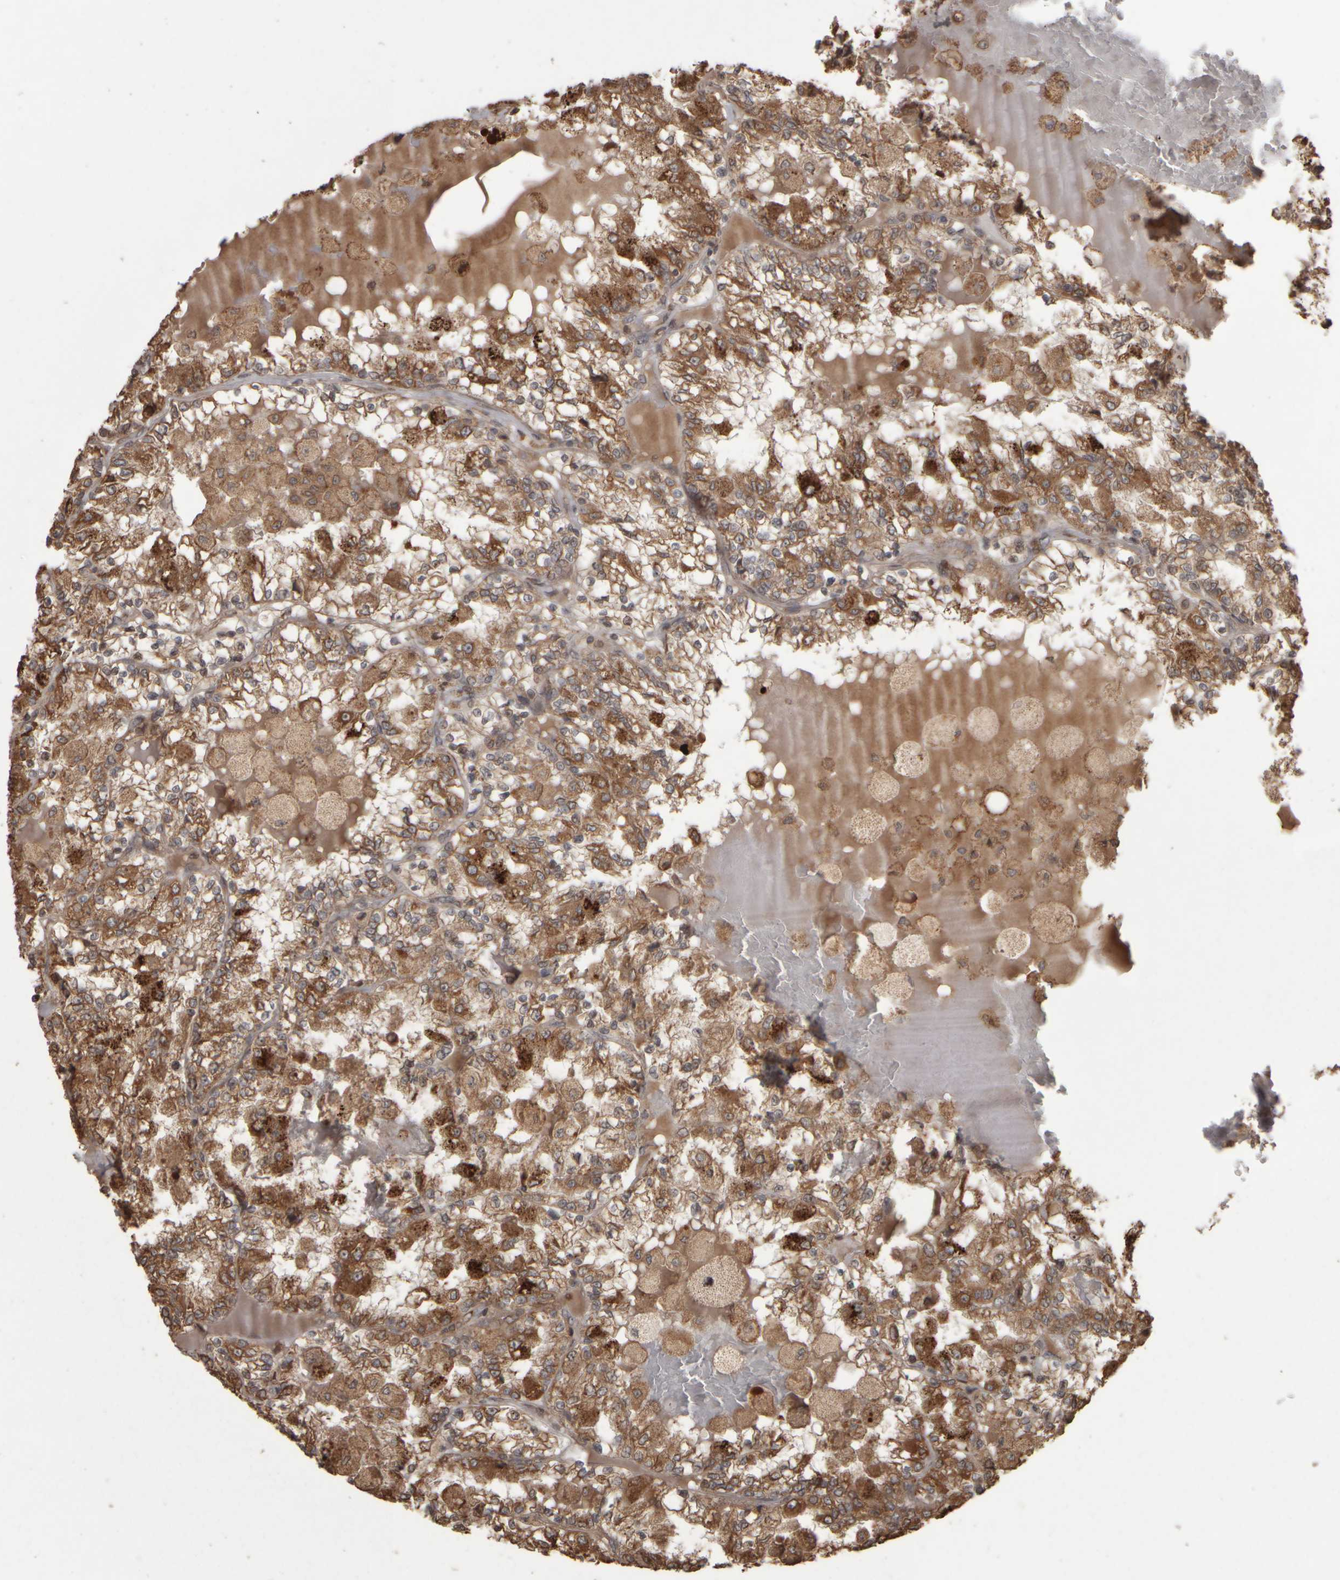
{"staining": {"intensity": "moderate", "quantity": ">75%", "location": "cytoplasmic/membranous"}, "tissue": "renal cancer", "cell_type": "Tumor cells", "image_type": "cancer", "snomed": [{"axis": "morphology", "description": "Adenocarcinoma, NOS"}, {"axis": "topography", "description": "Kidney"}], "caption": "Immunohistochemical staining of renal adenocarcinoma shows medium levels of moderate cytoplasmic/membranous protein expression in approximately >75% of tumor cells.", "gene": "AGBL3", "patient": {"sex": "female", "age": 56}}